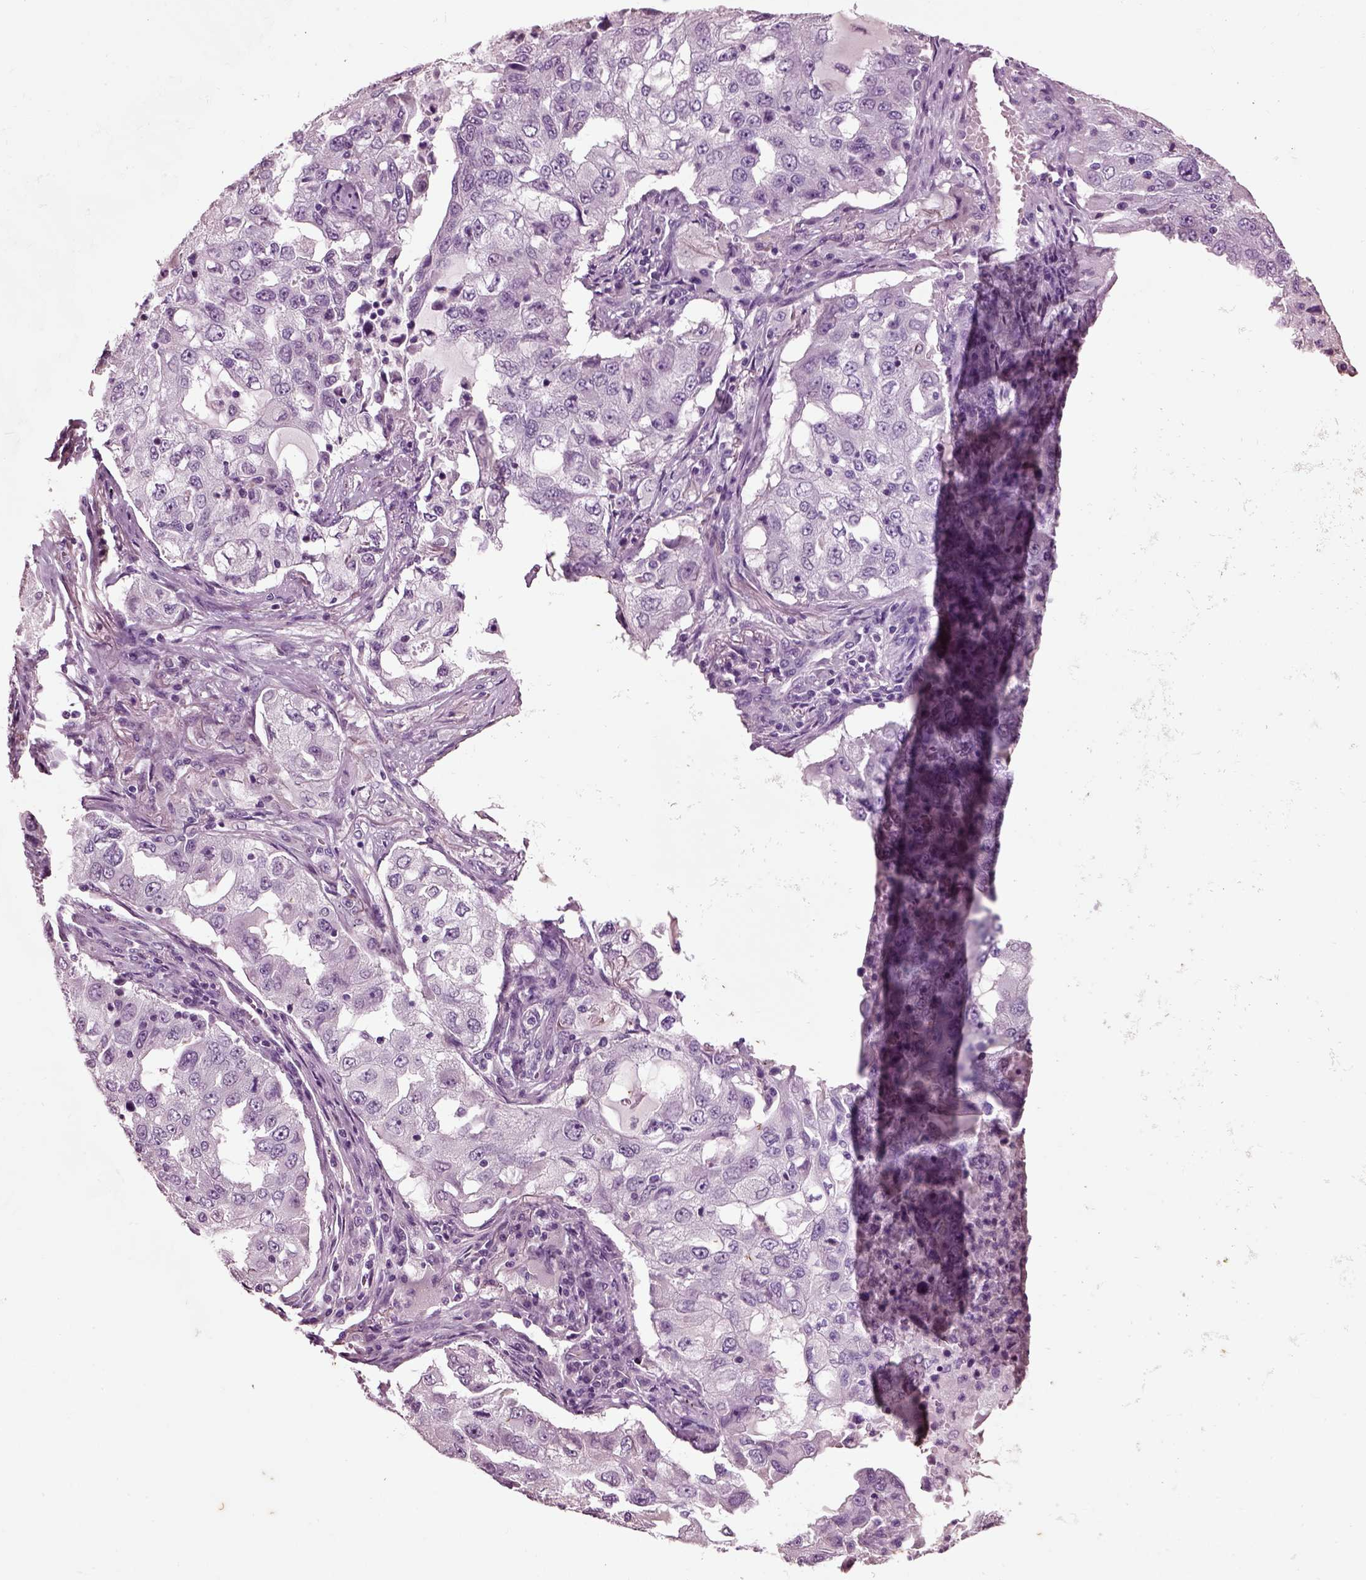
{"staining": {"intensity": "negative", "quantity": "none", "location": "none"}, "tissue": "lung cancer", "cell_type": "Tumor cells", "image_type": "cancer", "snomed": [{"axis": "morphology", "description": "Adenocarcinoma, NOS"}, {"axis": "topography", "description": "Lung"}], "caption": "Immunohistochemical staining of adenocarcinoma (lung) demonstrates no significant expression in tumor cells. (Immunohistochemistry (ihc), brightfield microscopy, high magnification).", "gene": "CHGB", "patient": {"sex": "female", "age": 61}}